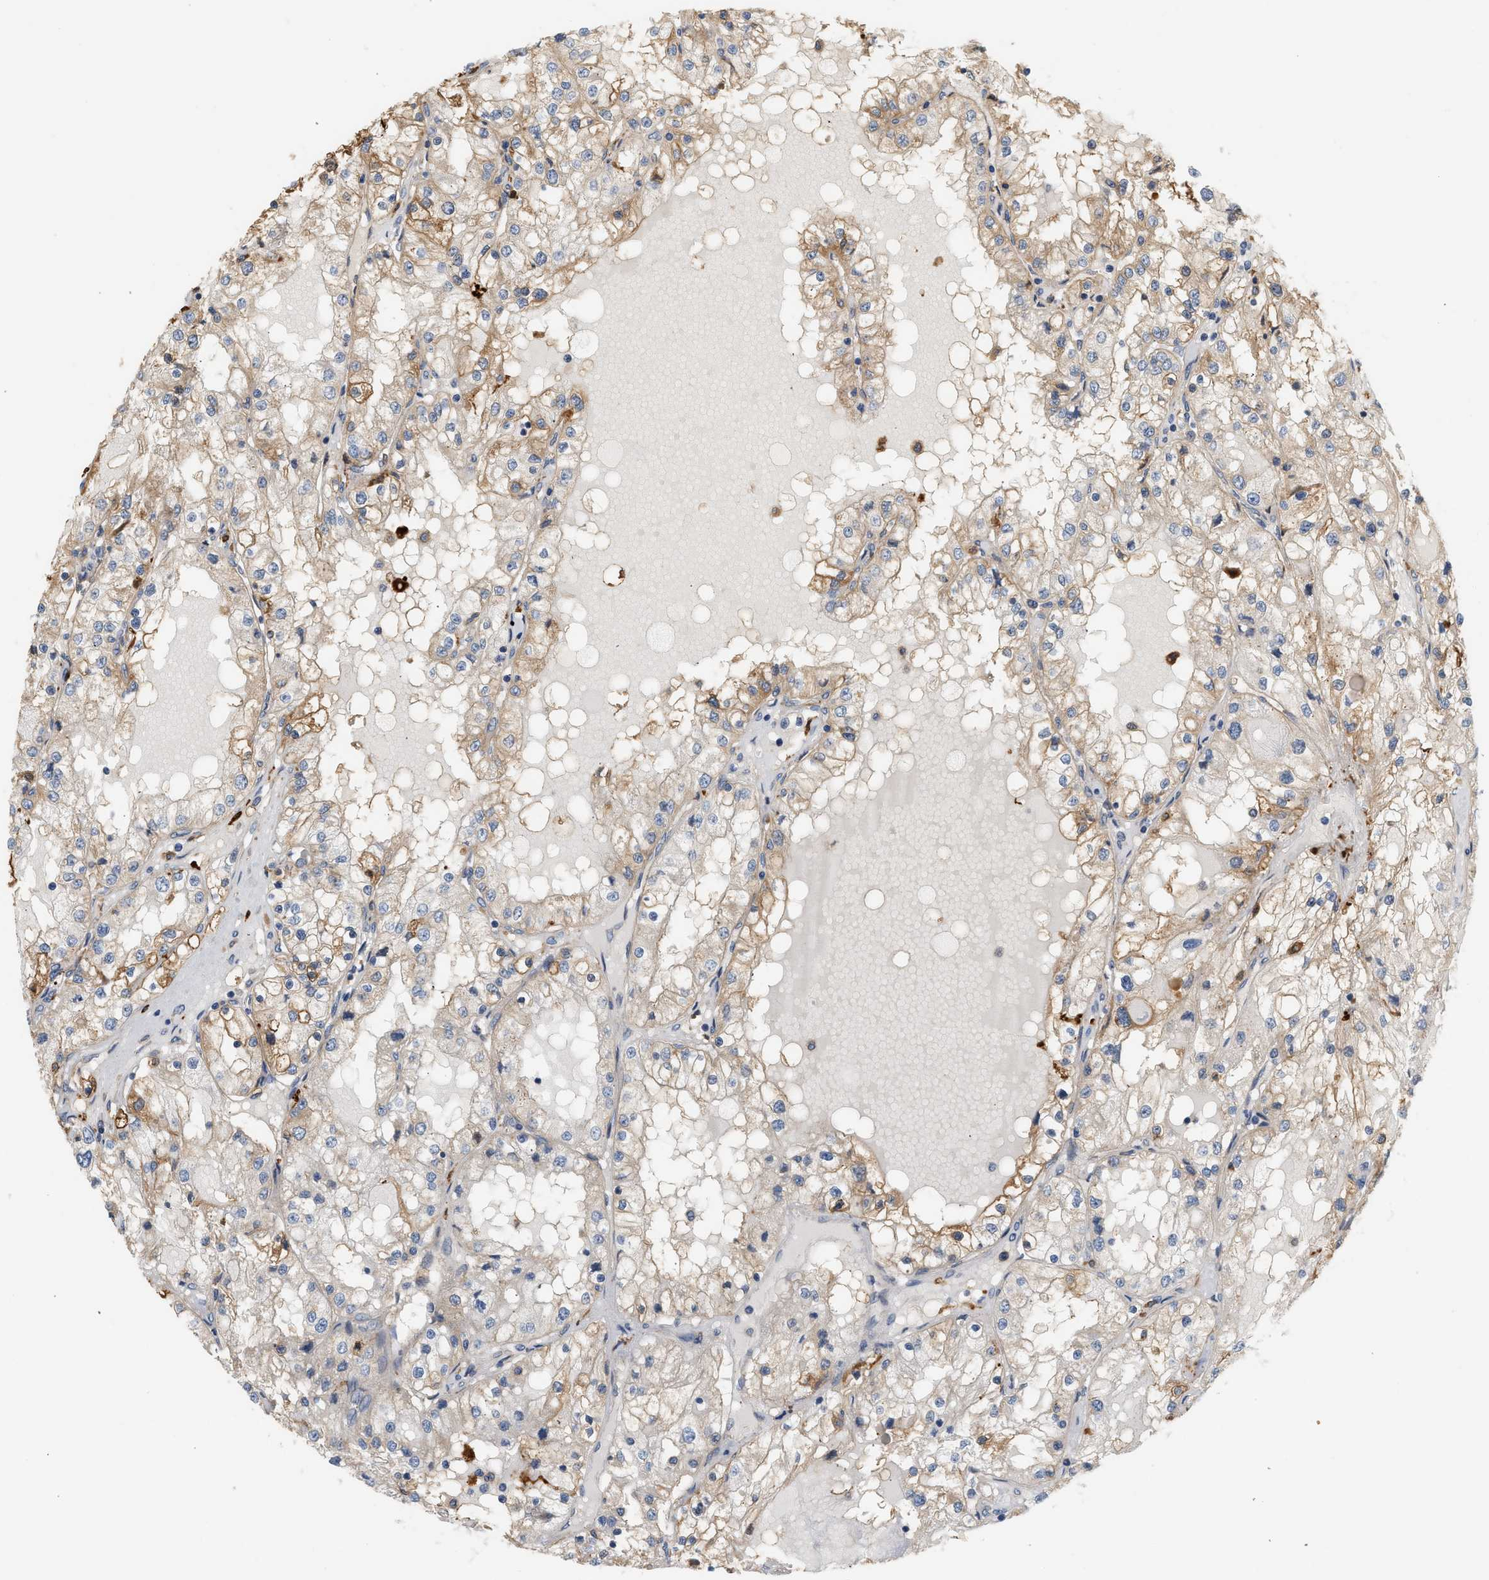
{"staining": {"intensity": "weak", "quantity": "25%-75%", "location": "cytoplasmic/membranous"}, "tissue": "renal cancer", "cell_type": "Tumor cells", "image_type": "cancer", "snomed": [{"axis": "morphology", "description": "Adenocarcinoma, NOS"}, {"axis": "topography", "description": "Kidney"}], "caption": "This image exhibits immunohistochemistry (IHC) staining of human renal adenocarcinoma, with low weak cytoplasmic/membranous staining in approximately 25%-75% of tumor cells.", "gene": "CTXN1", "patient": {"sex": "male", "age": 68}}